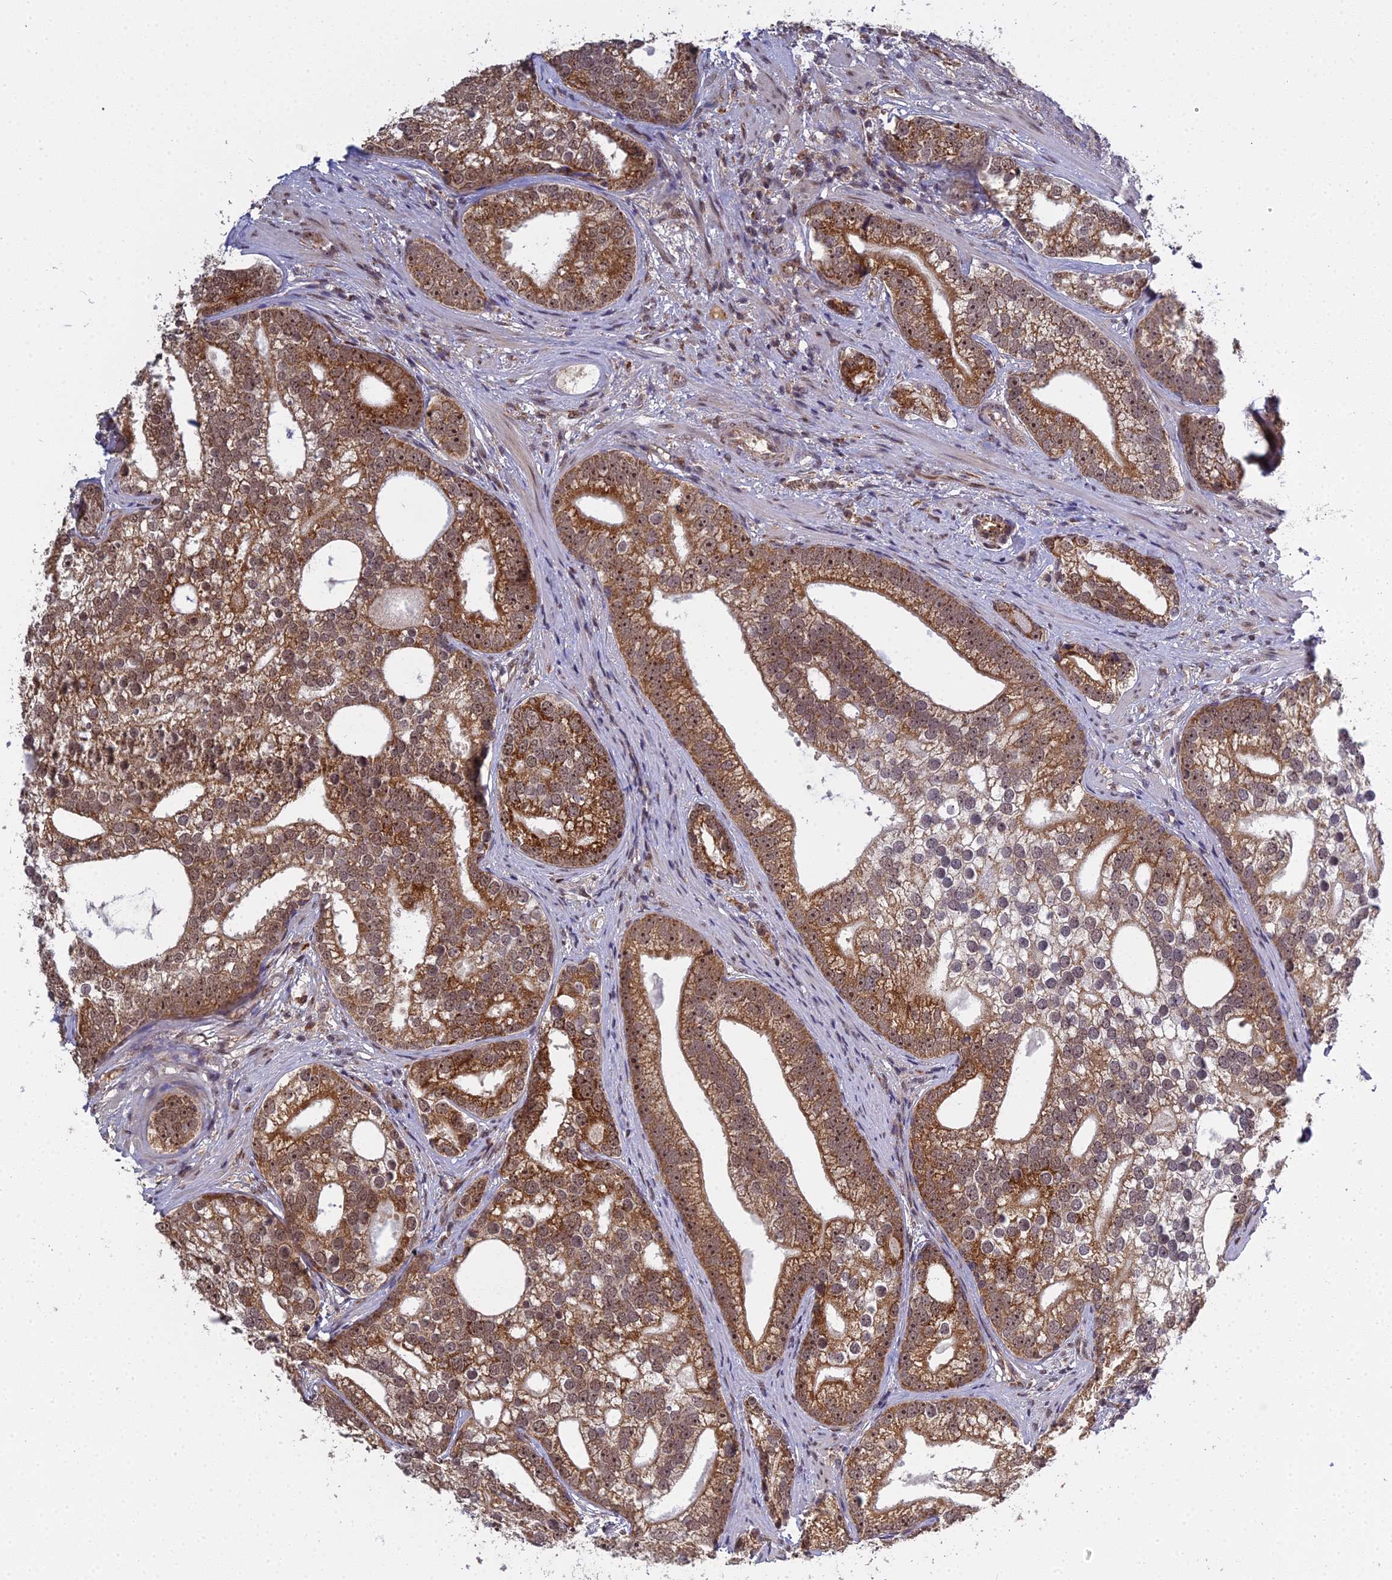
{"staining": {"intensity": "moderate", "quantity": ">75%", "location": "cytoplasmic/membranous,nuclear"}, "tissue": "prostate cancer", "cell_type": "Tumor cells", "image_type": "cancer", "snomed": [{"axis": "morphology", "description": "Adenocarcinoma, High grade"}, {"axis": "topography", "description": "Prostate"}], "caption": "A histopathology image of prostate cancer (adenocarcinoma (high-grade)) stained for a protein demonstrates moderate cytoplasmic/membranous and nuclear brown staining in tumor cells.", "gene": "MEOX1", "patient": {"sex": "male", "age": 75}}